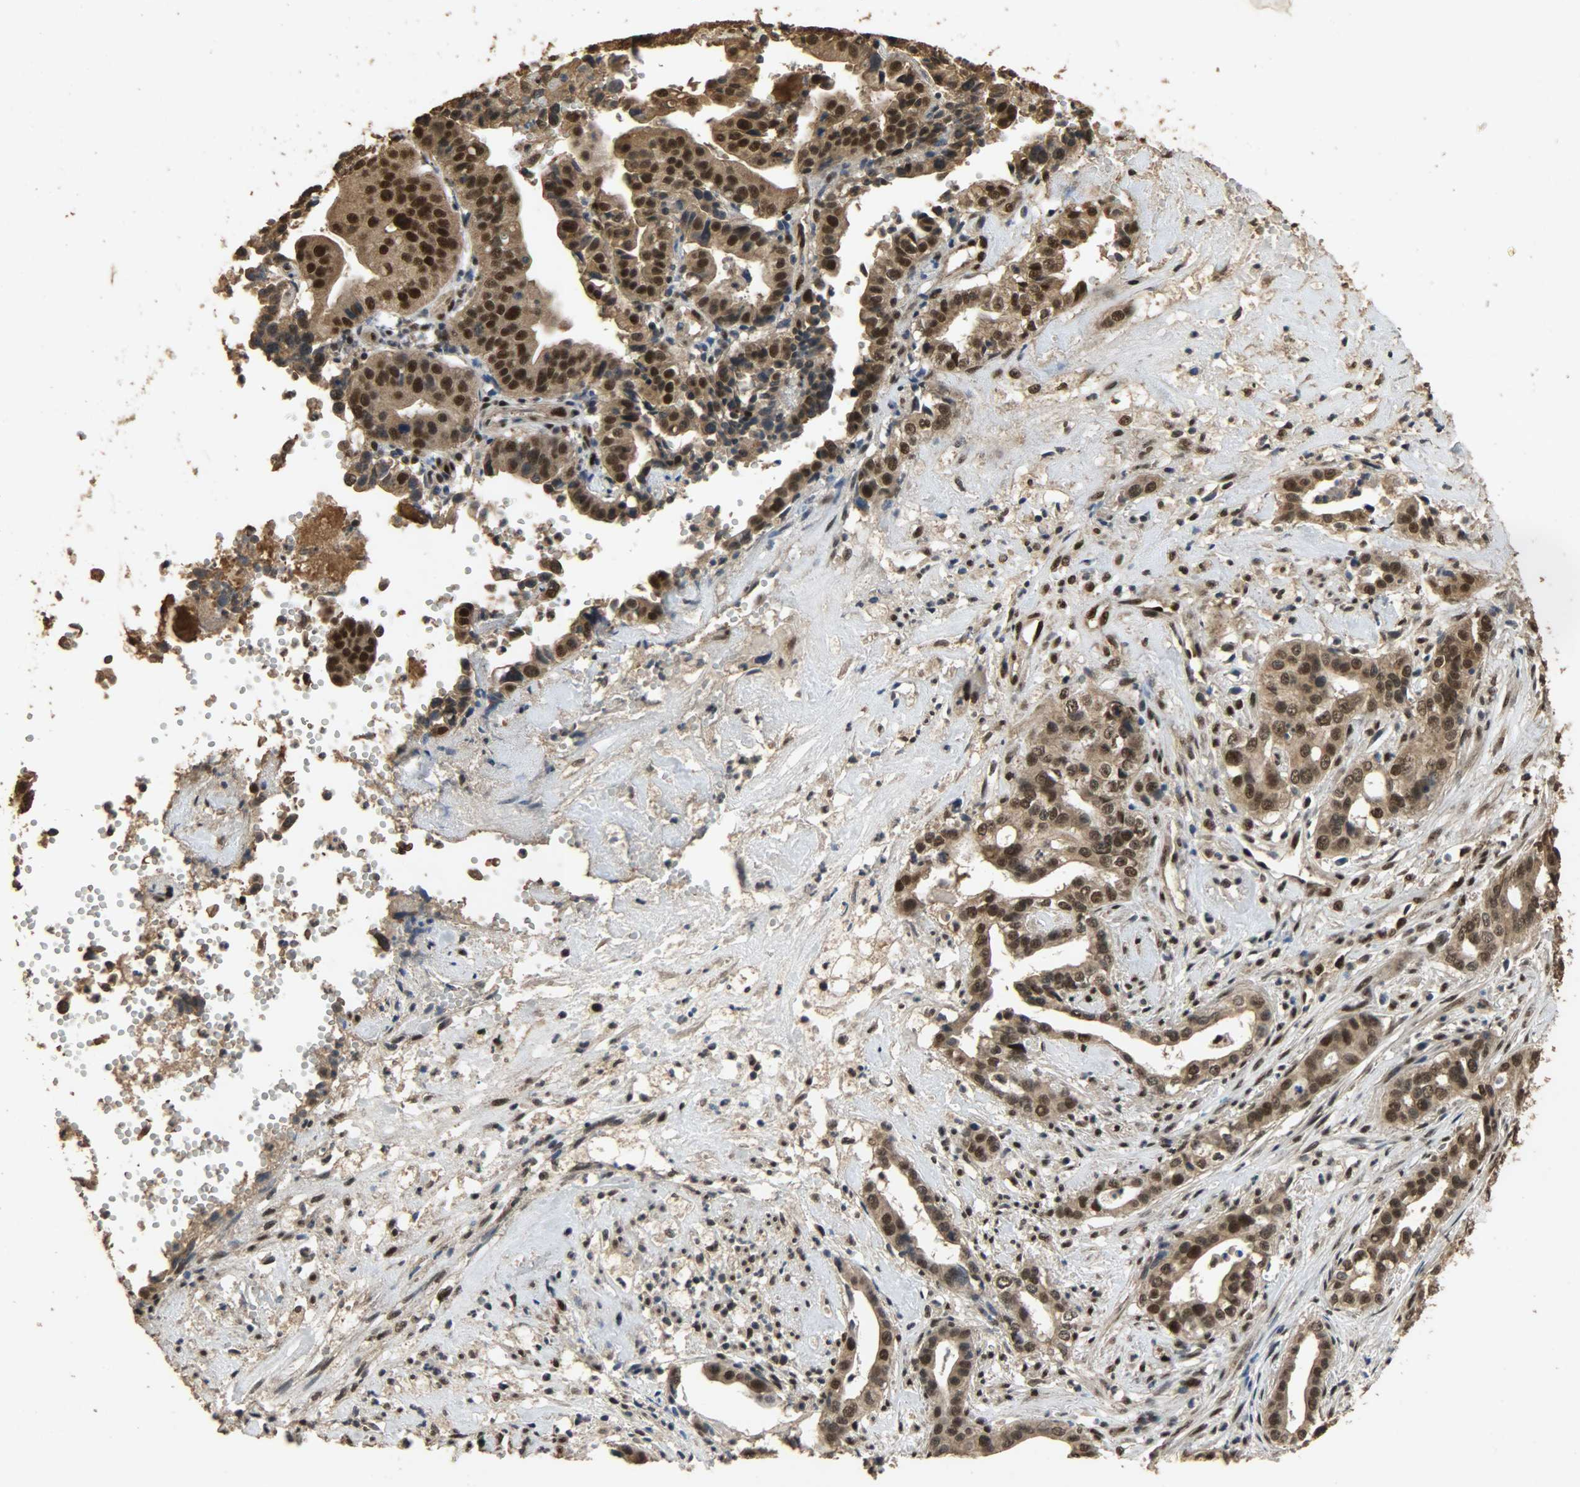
{"staining": {"intensity": "strong", "quantity": ">75%", "location": "cytoplasmic/membranous,nuclear"}, "tissue": "liver cancer", "cell_type": "Tumor cells", "image_type": "cancer", "snomed": [{"axis": "morphology", "description": "Cholangiocarcinoma"}, {"axis": "topography", "description": "Liver"}], "caption": "Cholangiocarcinoma (liver) was stained to show a protein in brown. There is high levels of strong cytoplasmic/membranous and nuclear staining in approximately >75% of tumor cells. The staining is performed using DAB (3,3'-diaminobenzidine) brown chromogen to label protein expression. The nuclei are counter-stained blue using hematoxylin.", "gene": "CCNT2", "patient": {"sex": "female", "age": 61}}